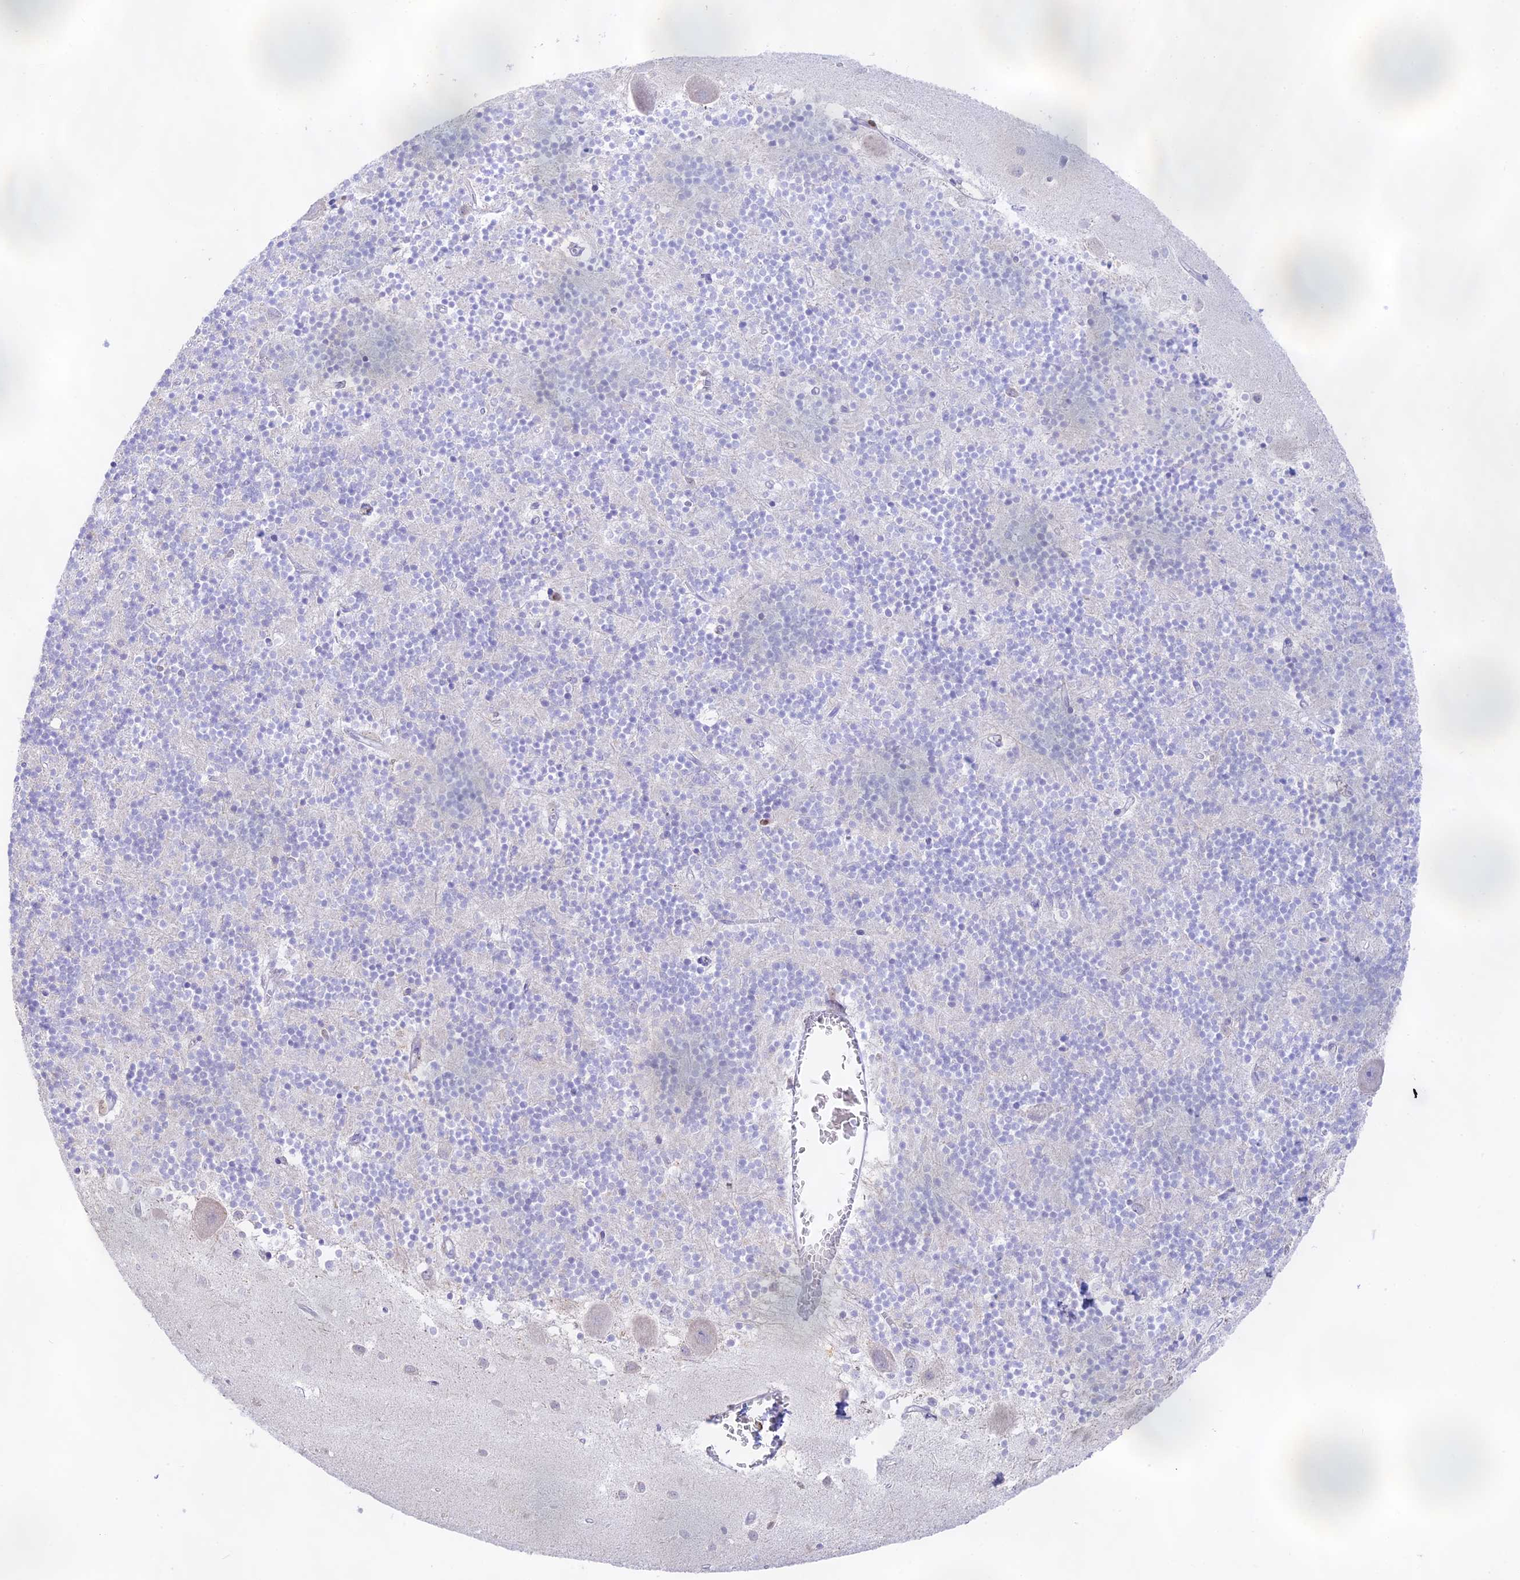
{"staining": {"intensity": "negative", "quantity": "none", "location": "none"}, "tissue": "cerebellum", "cell_type": "Cells in granular layer", "image_type": "normal", "snomed": [{"axis": "morphology", "description": "Normal tissue, NOS"}, {"axis": "topography", "description": "Cerebellum"}], "caption": "Immunohistochemistry (IHC) photomicrograph of unremarkable cerebellum: cerebellum stained with DAB reveals no significant protein positivity in cells in granular layer.", "gene": "DENND1C", "patient": {"sex": "male", "age": 54}}